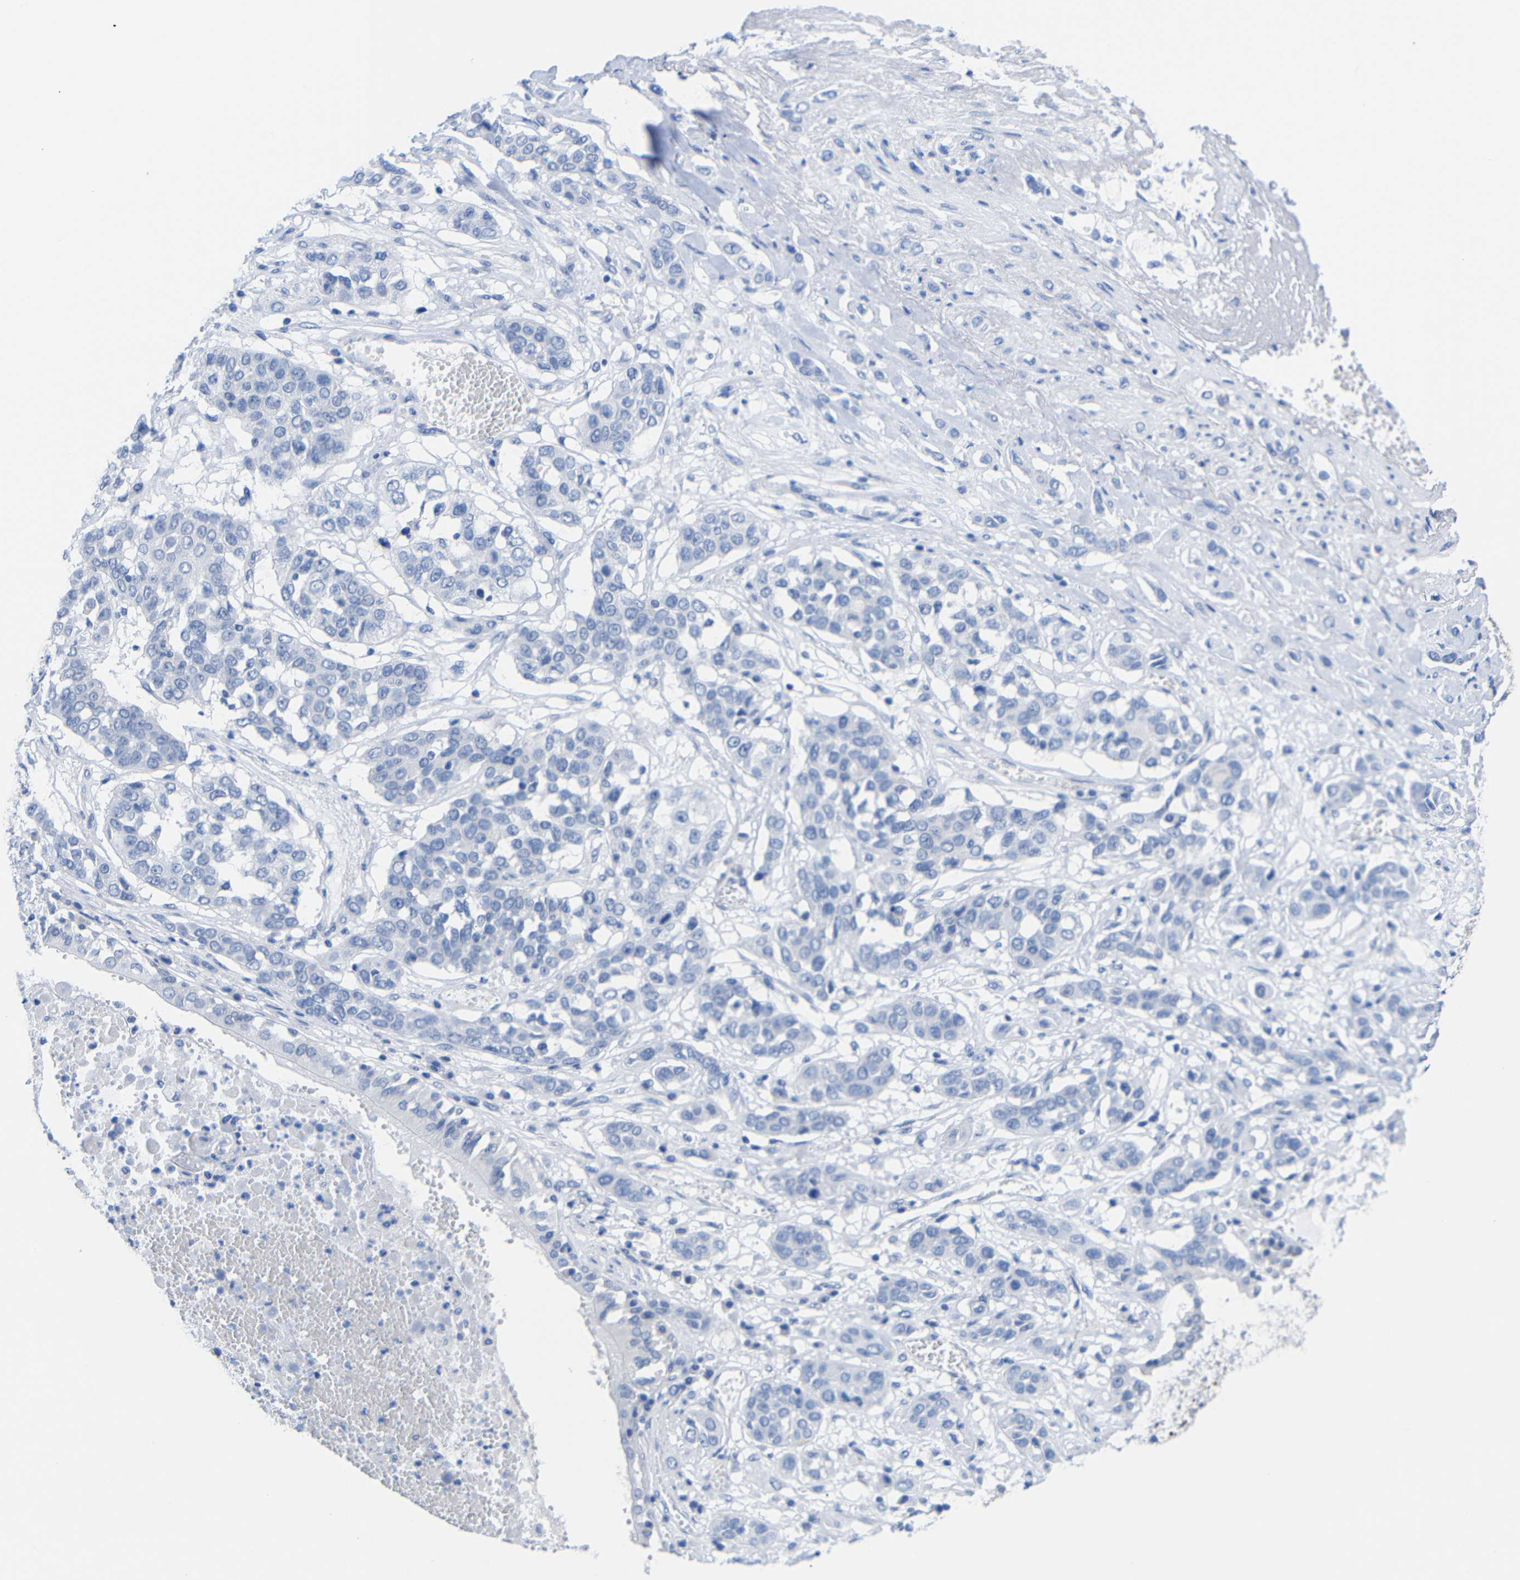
{"staining": {"intensity": "negative", "quantity": "none", "location": "none"}, "tissue": "lung cancer", "cell_type": "Tumor cells", "image_type": "cancer", "snomed": [{"axis": "morphology", "description": "Squamous cell carcinoma, NOS"}, {"axis": "topography", "description": "Lung"}], "caption": "This is a histopathology image of immunohistochemistry (IHC) staining of lung cancer, which shows no expression in tumor cells.", "gene": "PEBP1", "patient": {"sex": "male", "age": 71}}